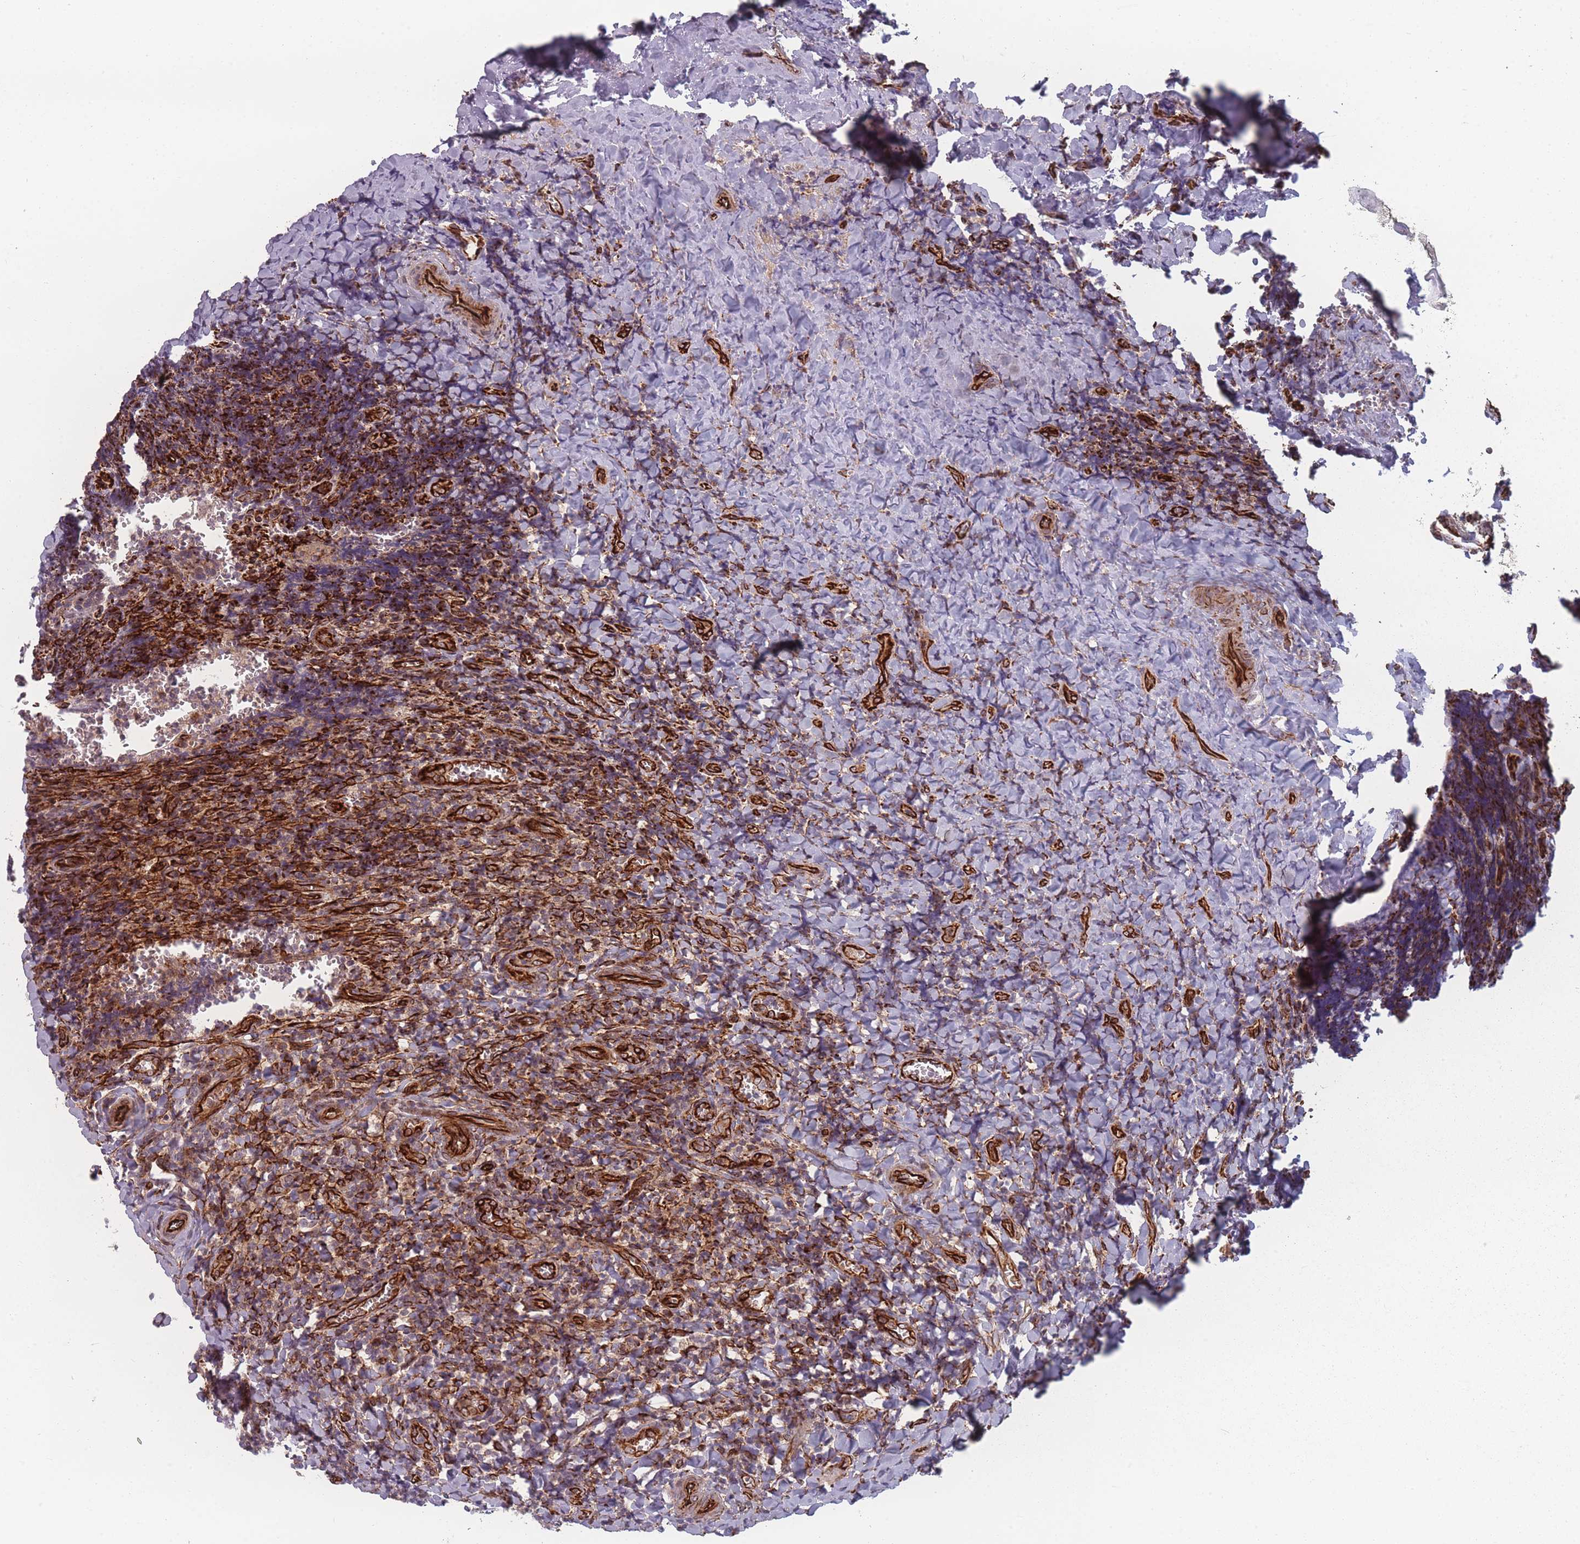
{"staining": {"intensity": "weak", "quantity": "<25%", "location": "cytoplasmic/membranous"}, "tissue": "tonsil", "cell_type": "Germinal center cells", "image_type": "normal", "snomed": [{"axis": "morphology", "description": "Normal tissue, NOS"}, {"axis": "topography", "description": "Tonsil"}], "caption": "Immunohistochemical staining of unremarkable tonsil exhibits no significant expression in germinal center cells. (Brightfield microscopy of DAB immunohistochemistry at high magnification).", "gene": "EEF1AKMT2", "patient": {"sex": "male", "age": 27}}